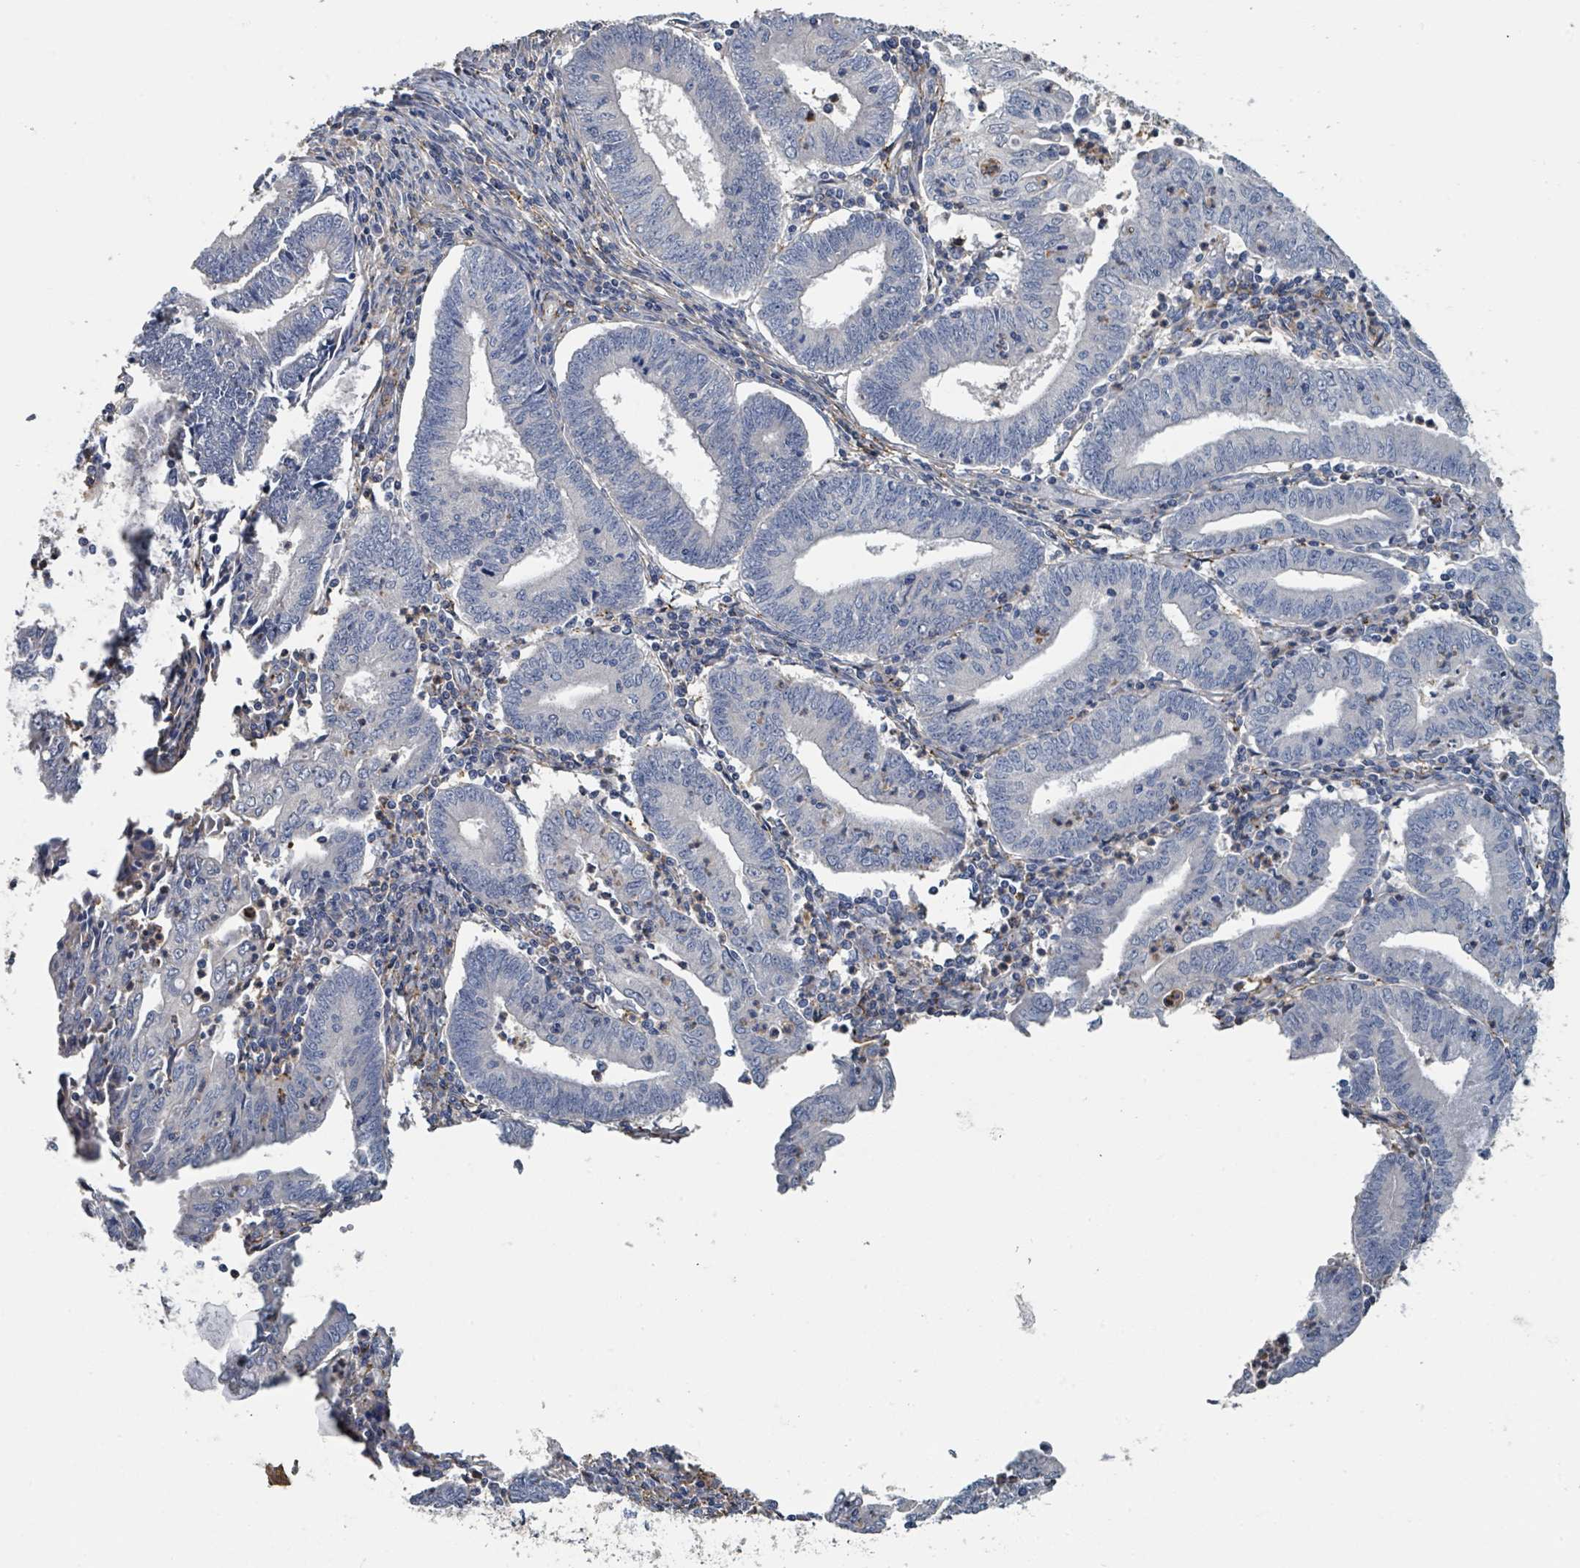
{"staining": {"intensity": "negative", "quantity": "none", "location": "none"}, "tissue": "endometrial cancer", "cell_type": "Tumor cells", "image_type": "cancer", "snomed": [{"axis": "morphology", "description": "Adenocarcinoma, NOS"}, {"axis": "topography", "description": "Endometrium"}], "caption": "Tumor cells are negative for brown protein staining in endometrial adenocarcinoma. The staining is performed using DAB brown chromogen with nuclei counter-stained in using hematoxylin.", "gene": "LRRC42", "patient": {"sex": "female", "age": 60}}